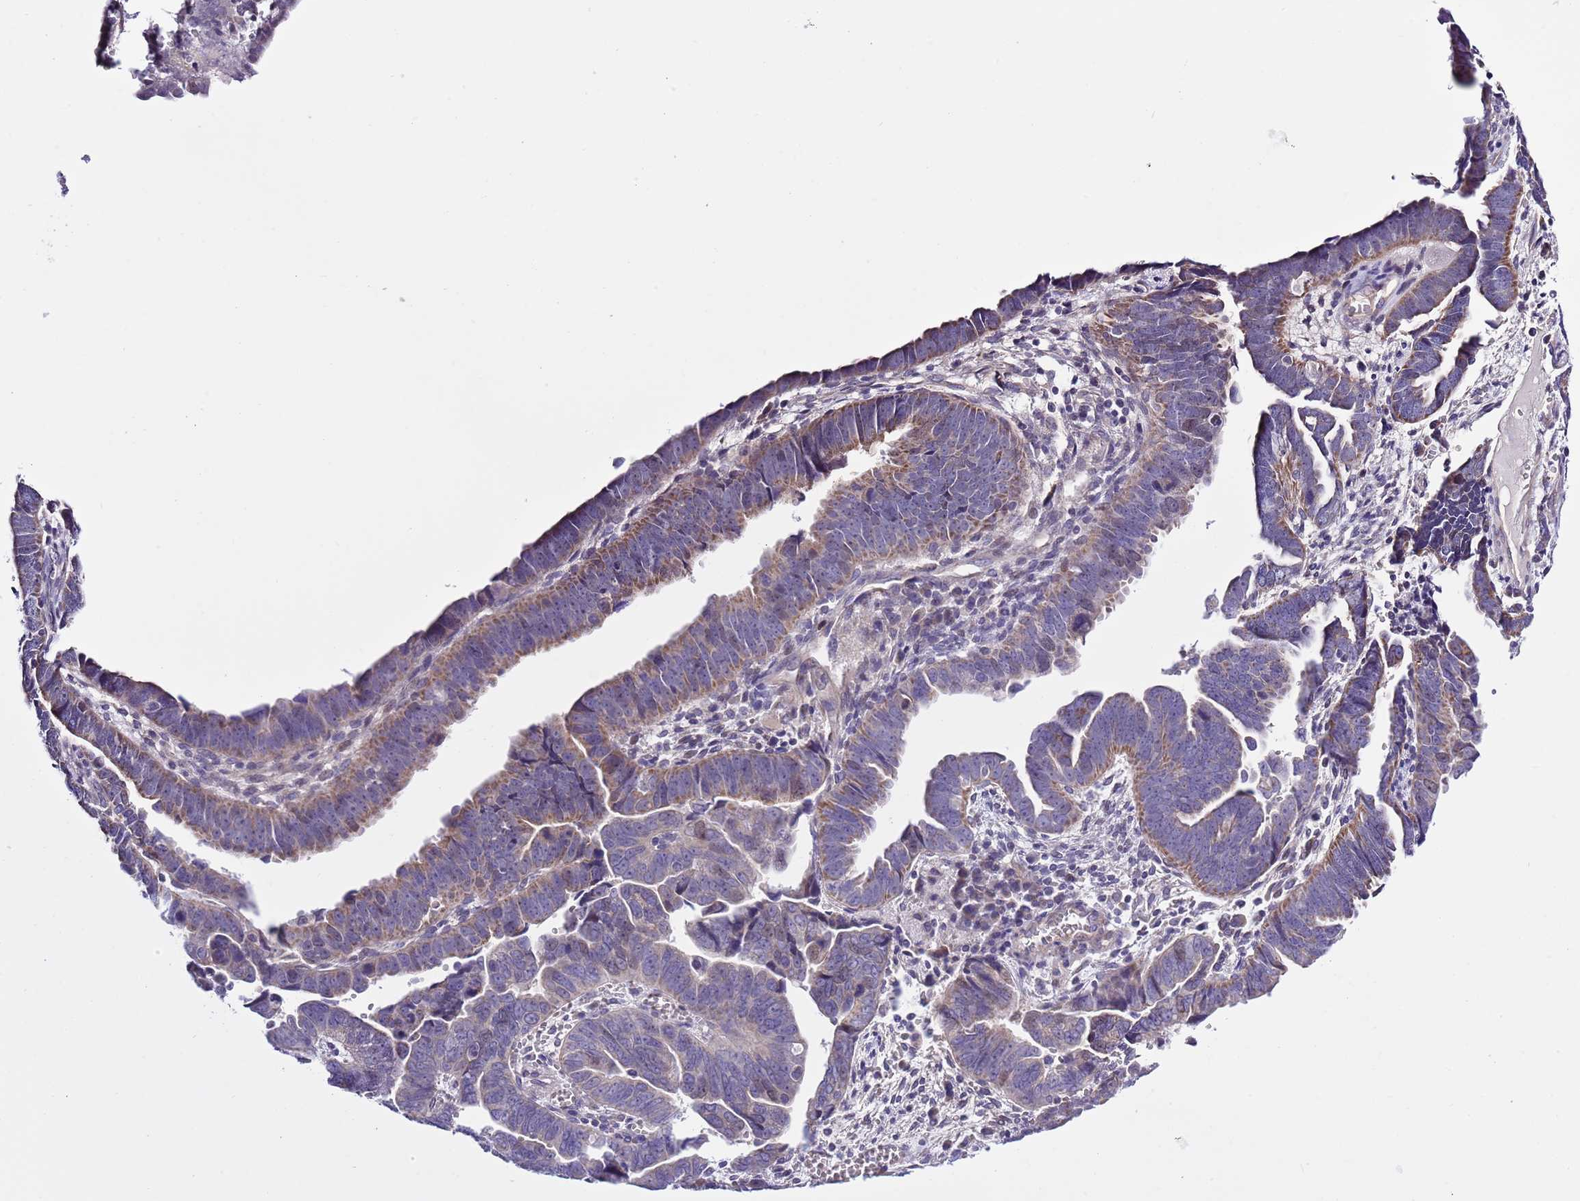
{"staining": {"intensity": "weak", "quantity": "25%-75%", "location": "cytoplasmic/membranous,nuclear"}, "tissue": "endometrial cancer", "cell_type": "Tumor cells", "image_type": "cancer", "snomed": [{"axis": "morphology", "description": "Adenocarcinoma, NOS"}, {"axis": "topography", "description": "Endometrium"}], "caption": "DAB immunohistochemical staining of human endometrial adenocarcinoma demonstrates weak cytoplasmic/membranous and nuclear protein positivity in approximately 25%-75% of tumor cells.", "gene": "NET1", "patient": {"sex": "female", "age": 75}}